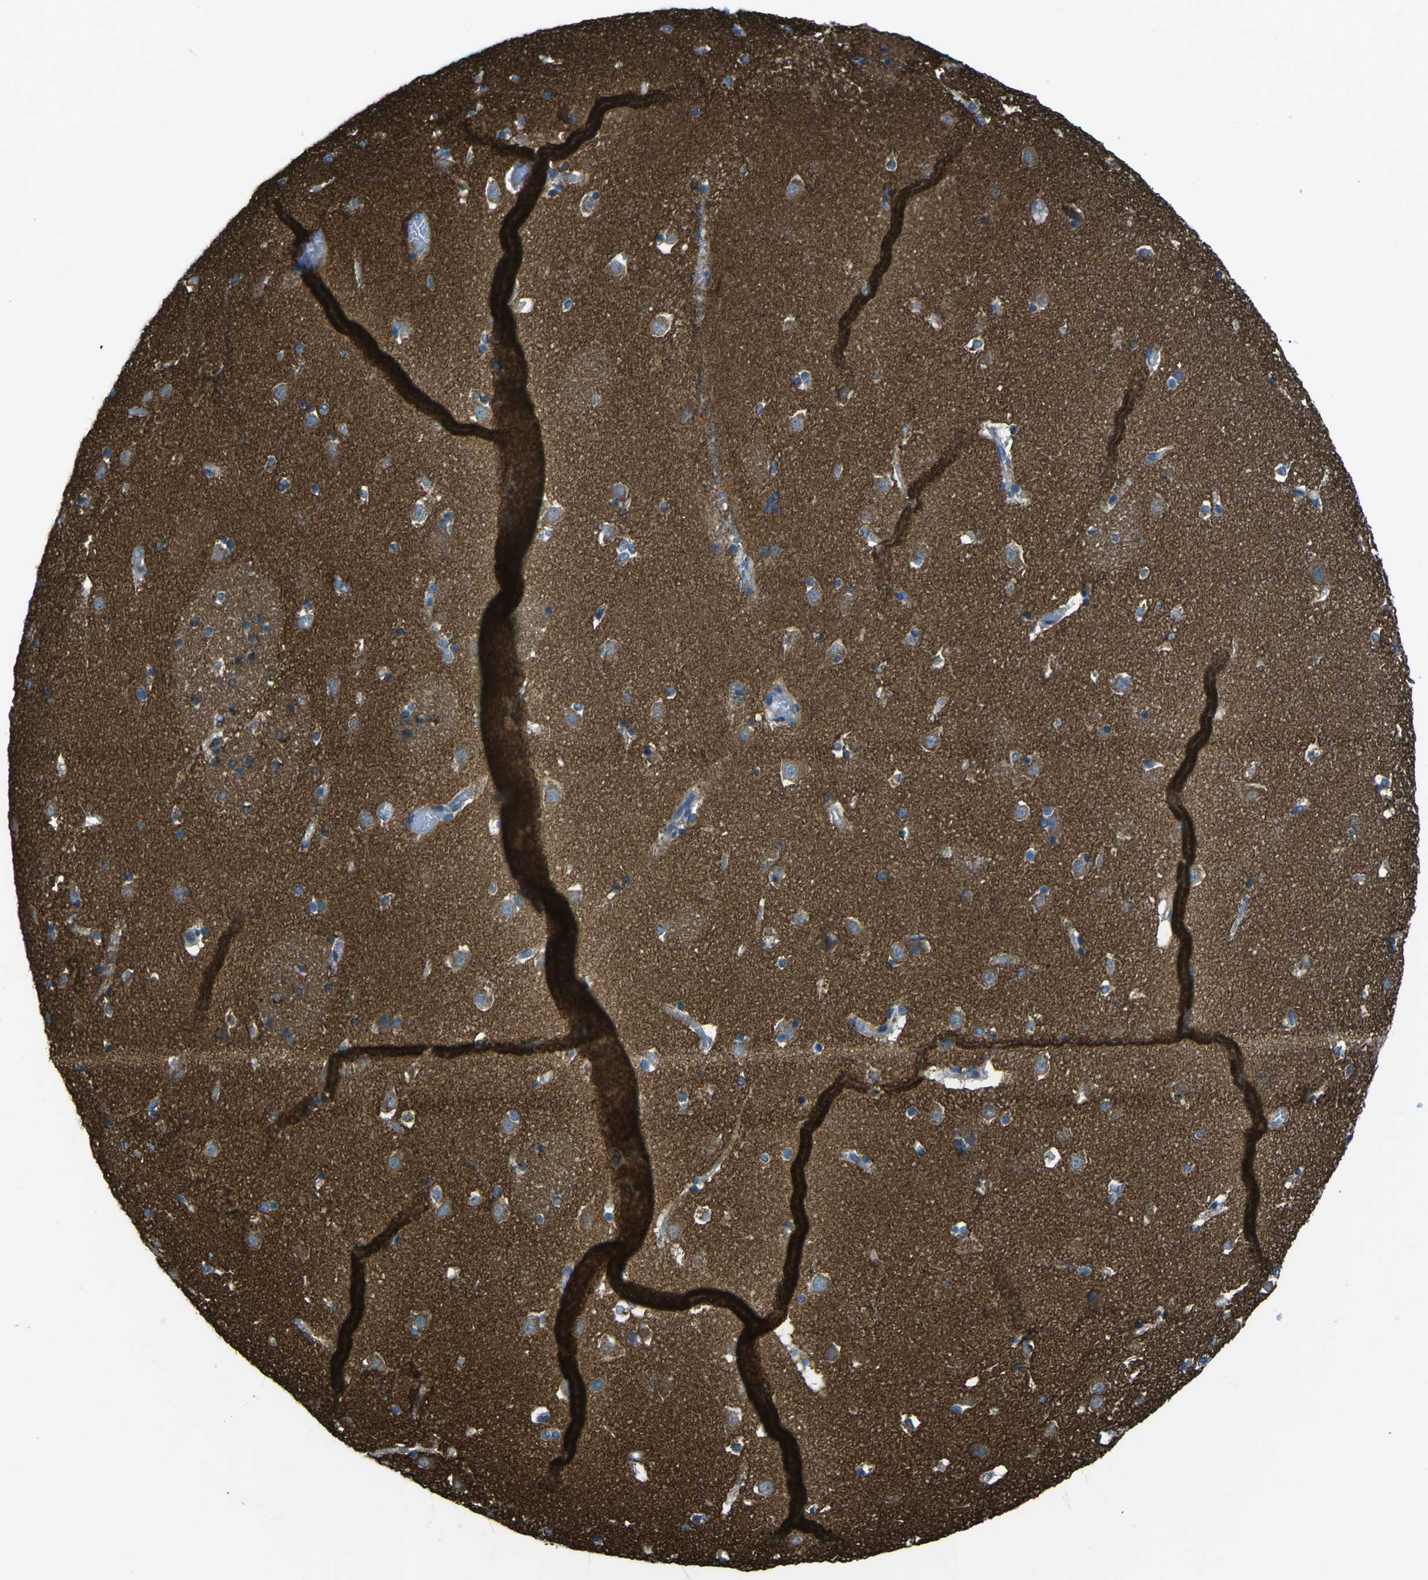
{"staining": {"intensity": "strong", "quantity": "25%-75%", "location": "cytoplasmic/membranous"}, "tissue": "caudate", "cell_type": "Glial cells", "image_type": "normal", "snomed": [{"axis": "morphology", "description": "Normal tissue, NOS"}, {"axis": "topography", "description": "Lateral ventricle wall"}], "caption": "Immunohistochemistry of unremarkable caudate reveals high levels of strong cytoplasmic/membranous positivity in approximately 25%-75% of glial cells. Immunohistochemistry (ihc) stains the protein of interest in brown and the nuclei are stained blue.", "gene": "CDK17", "patient": {"sex": "male", "age": 45}}